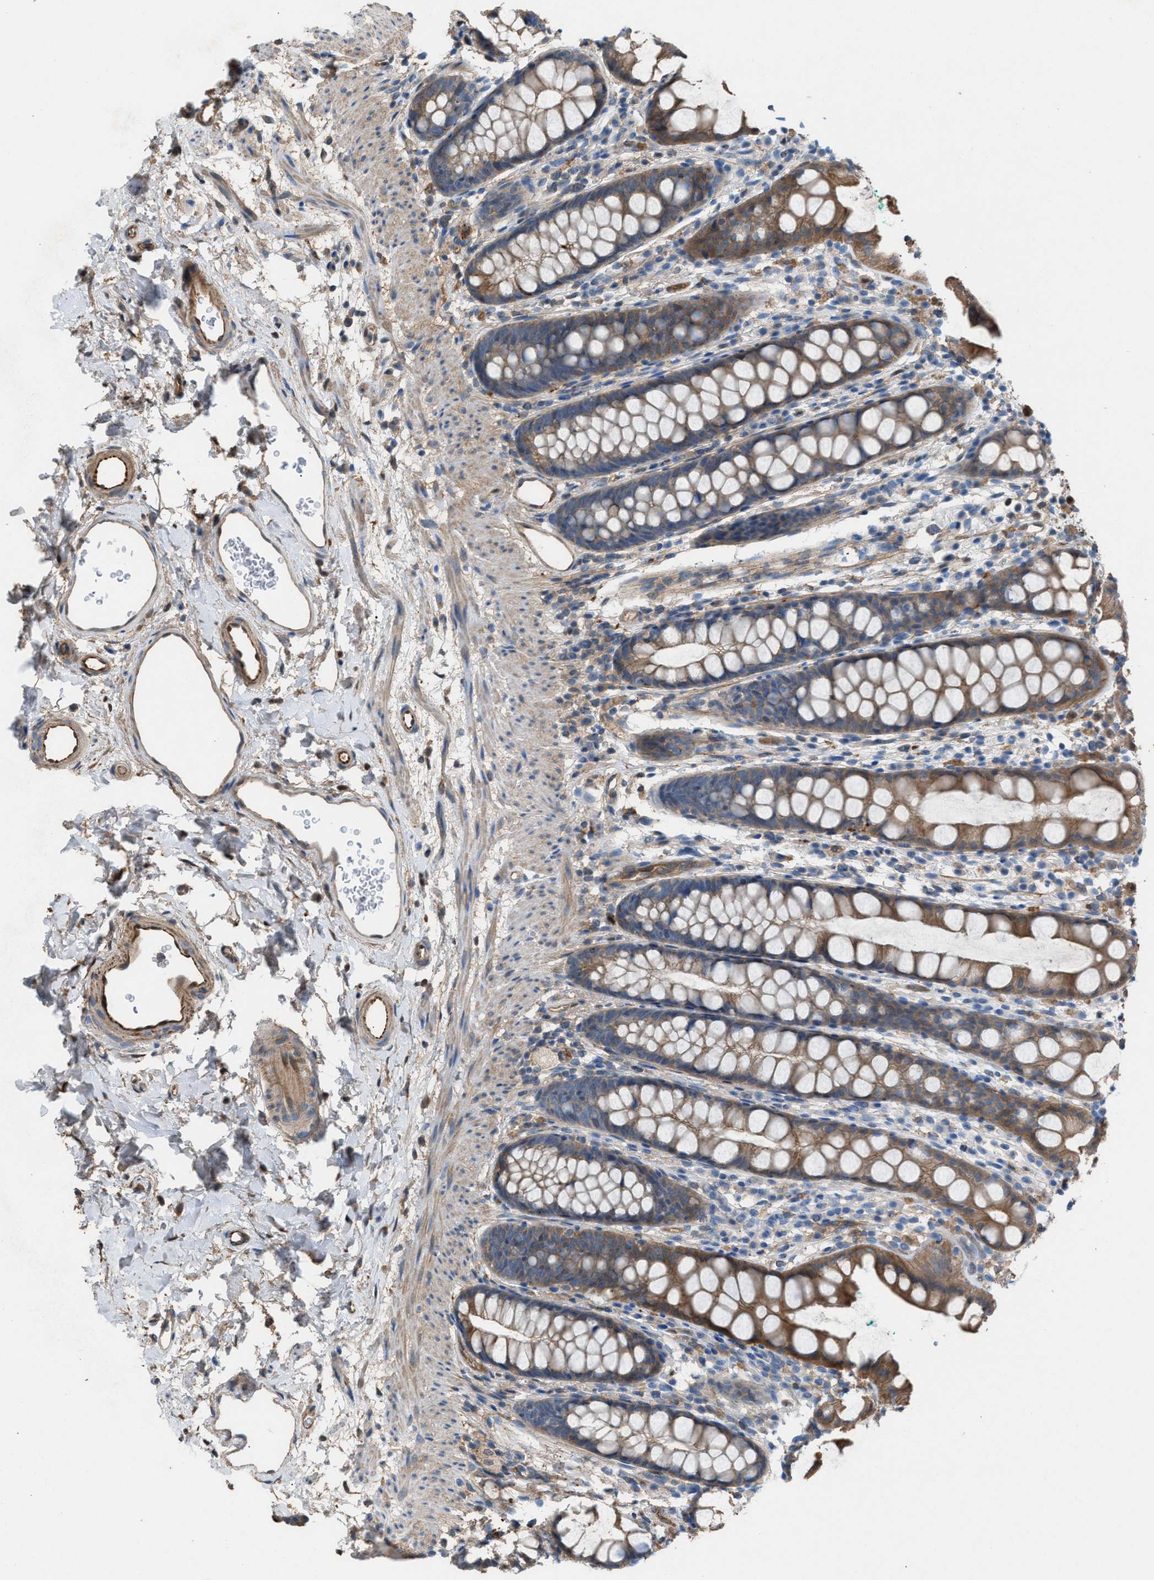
{"staining": {"intensity": "moderate", "quantity": ">75%", "location": "cytoplasmic/membranous"}, "tissue": "rectum", "cell_type": "Glandular cells", "image_type": "normal", "snomed": [{"axis": "morphology", "description": "Normal tissue, NOS"}, {"axis": "topography", "description": "Rectum"}], "caption": "Protein staining reveals moderate cytoplasmic/membranous expression in approximately >75% of glandular cells in benign rectum. (DAB (3,3'-diaminobenzidine) IHC, brown staining for protein, blue staining for nuclei).", "gene": "TPK1", "patient": {"sex": "female", "age": 65}}